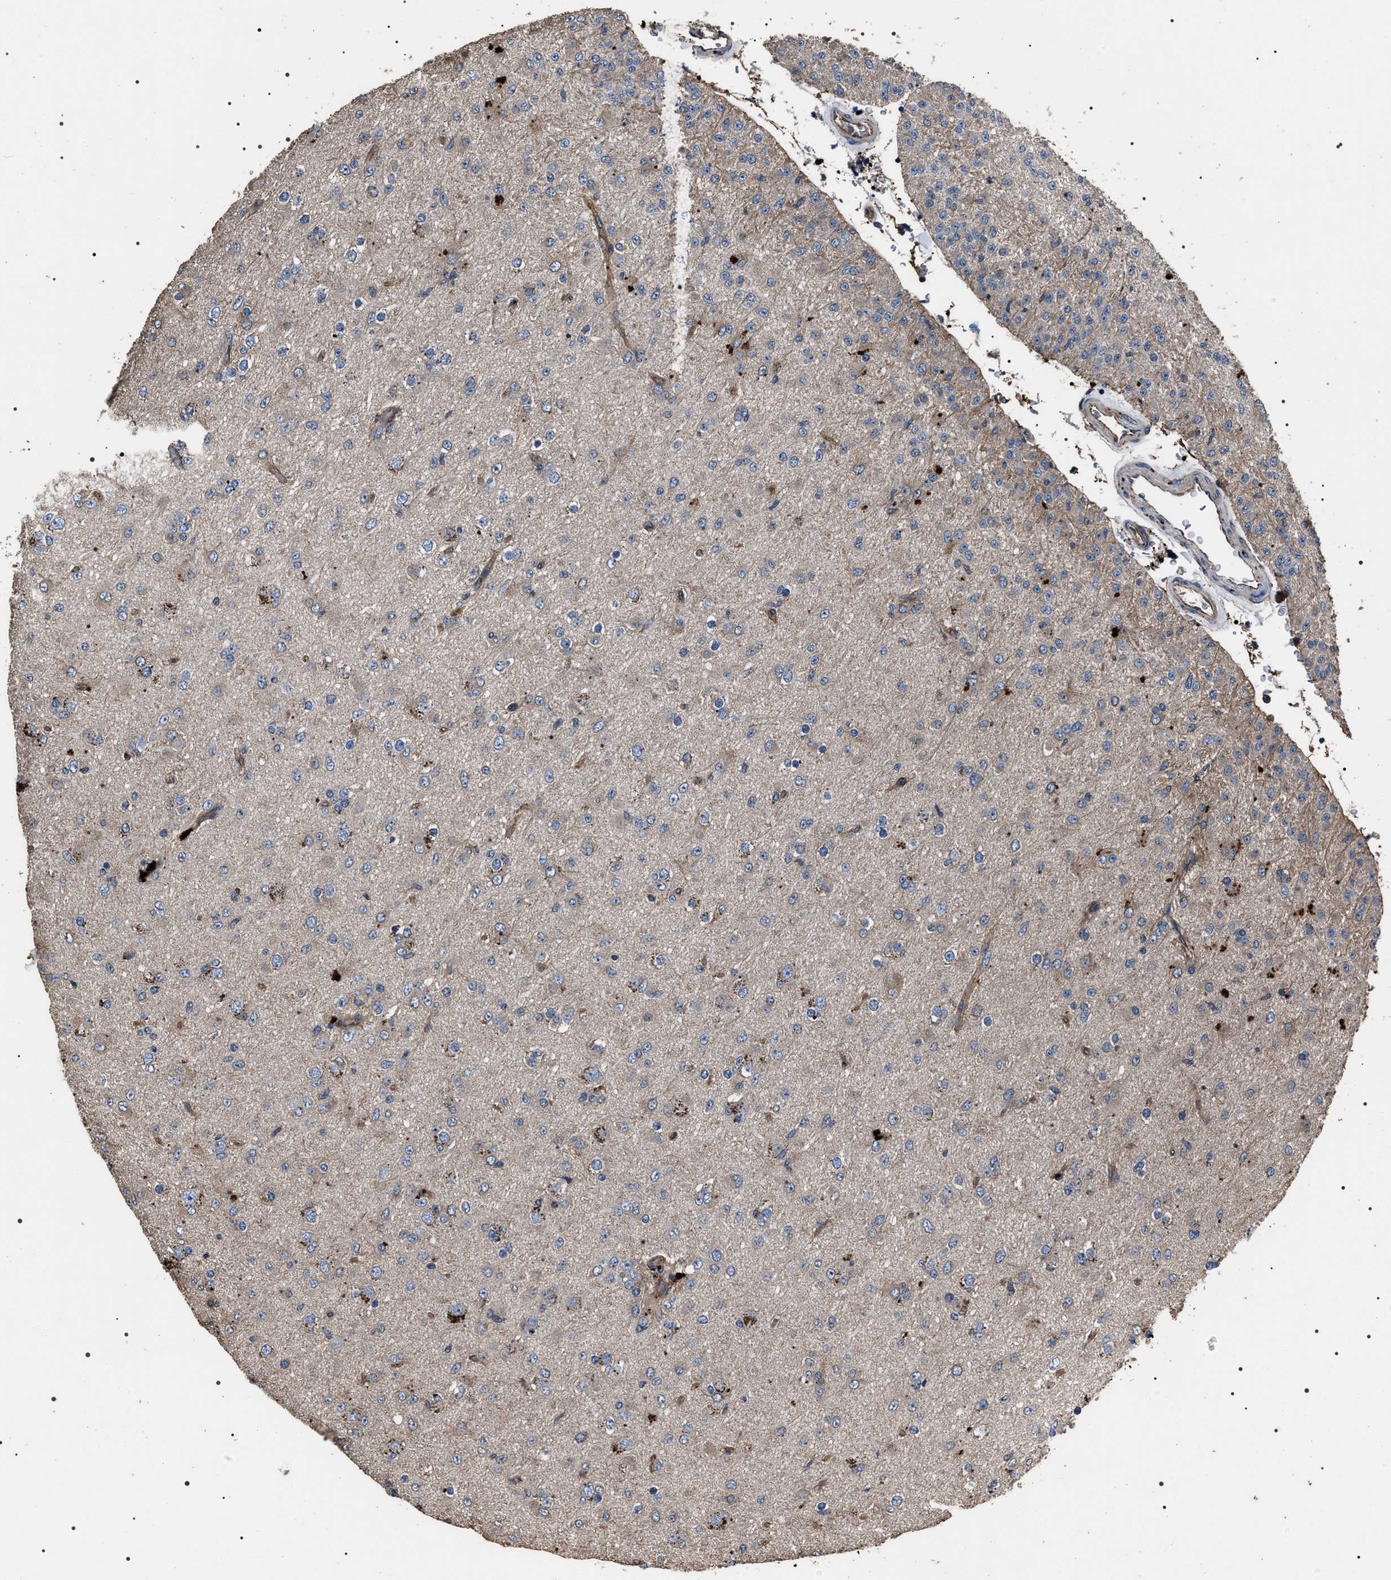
{"staining": {"intensity": "moderate", "quantity": "<25%", "location": "cytoplasmic/membranous"}, "tissue": "glioma", "cell_type": "Tumor cells", "image_type": "cancer", "snomed": [{"axis": "morphology", "description": "Glioma, malignant, Low grade"}, {"axis": "topography", "description": "Brain"}], "caption": "Immunohistochemistry (DAB (3,3'-diaminobenzidine)) staining of human glioma exhibits moderate cytoplasmic/membranous protein positivity in approximately <25% of tumor cells.", "gene": "HSCB", "patient": {"sex": "male", "age": 65}}